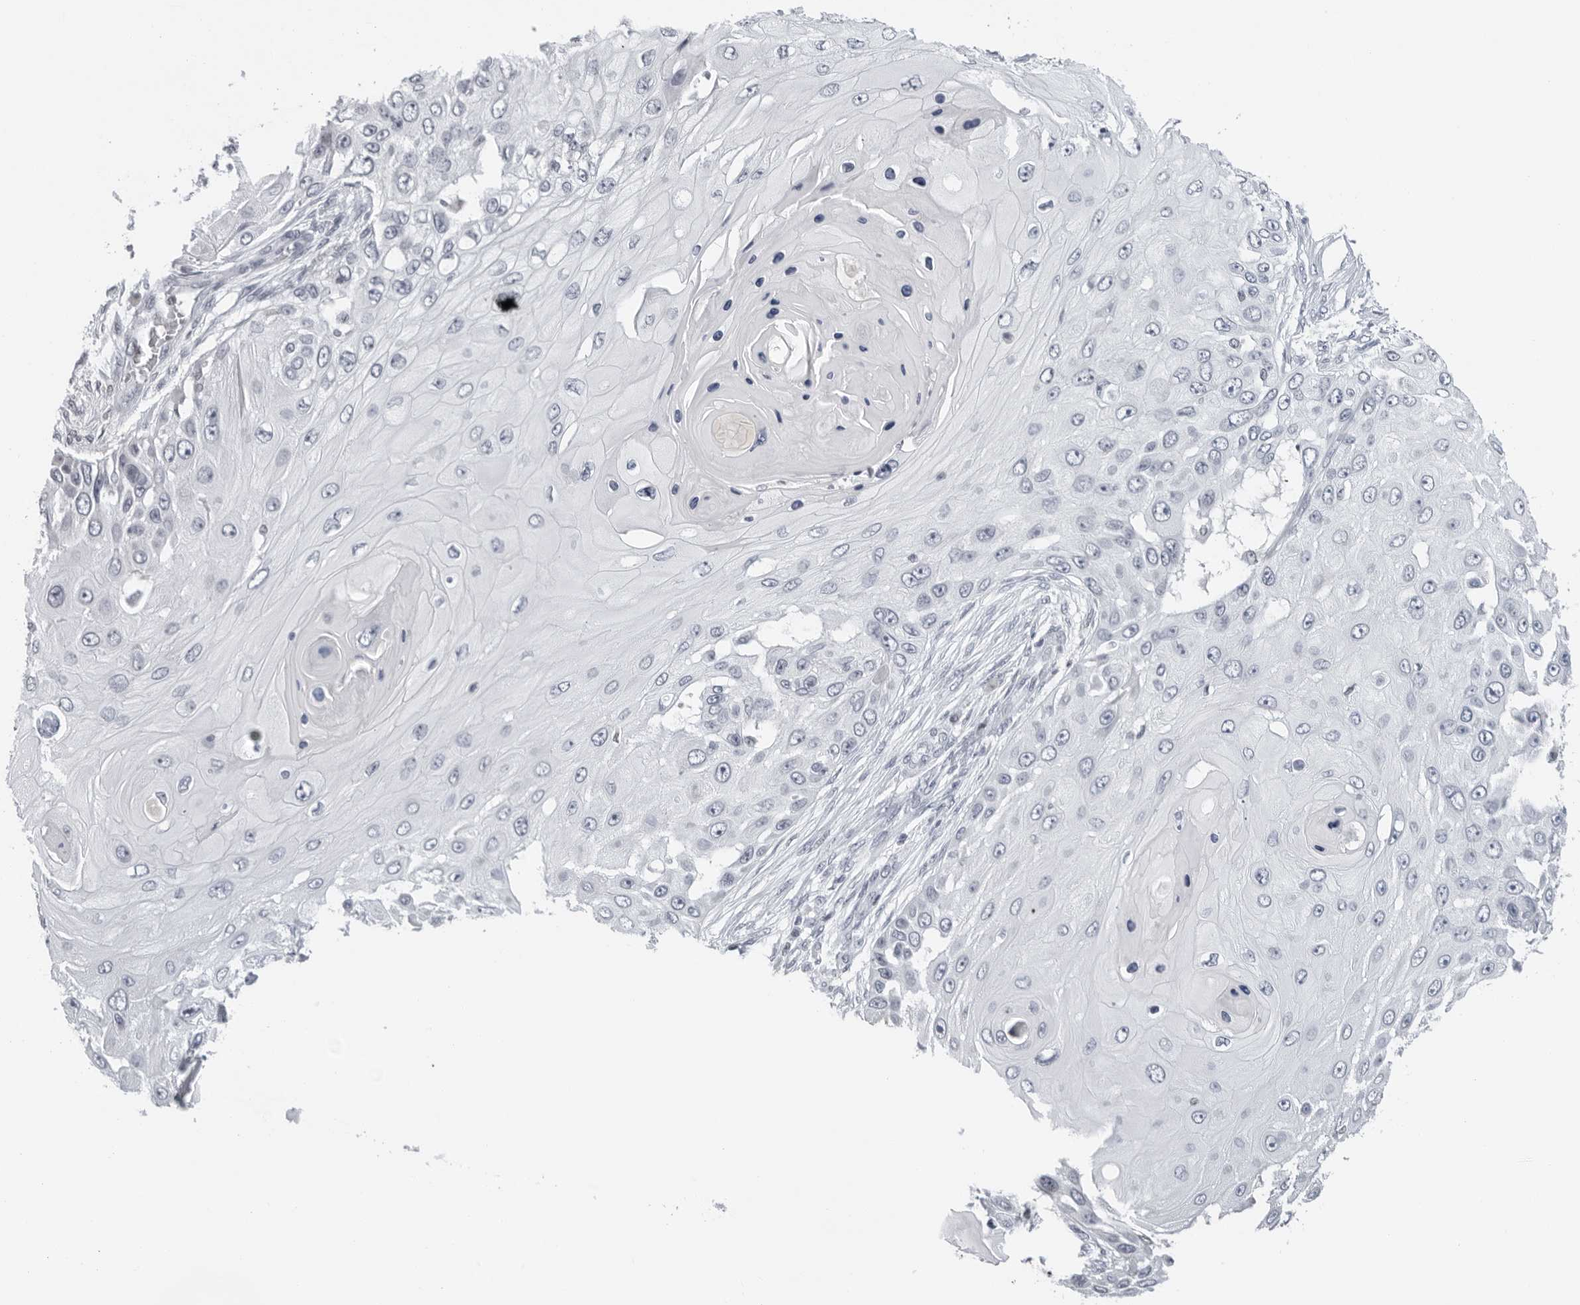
{"staining": {"intensity": "negative", "quantity": "none", "location": "none"}, "tissue": "skin cancer", "cell_type": "Tumor cells", "image_type": "cancer", "snomed": [{"axis": "morphology", "description": "Squamous cell carcinoma, NOS"}, {"axis": "topography", "description": "Skin"}], "caption": "DAB (3,3'-diaminobenzidine) immunohistochemical staining of human skin cancer shows no significant staining in tumor cells.", "gene": "FLG2", "patient": {"sex": "female", "age": 44}}